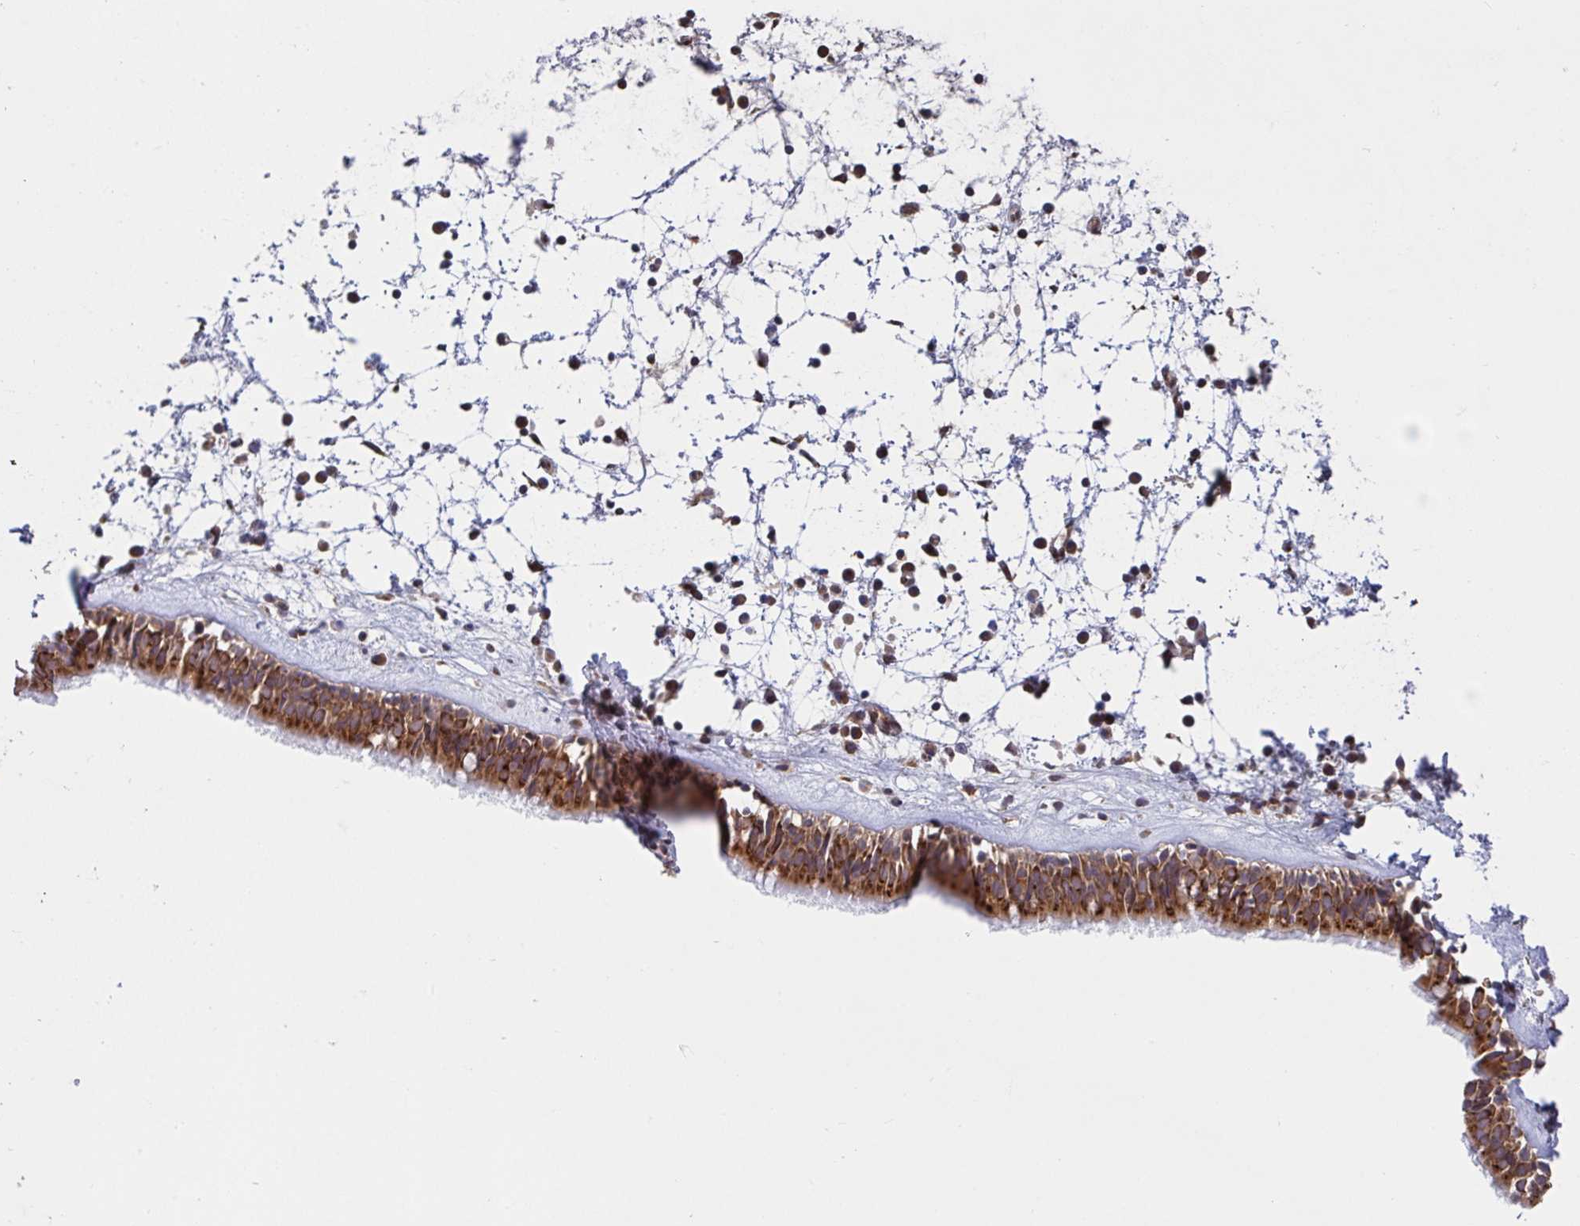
{"staining": {"intensity": "moderate", "quantity": ">75%", "location": "cytoplasmic/membranous"}, "tissue": "nasopharynx", "cell_type": "Respiratory epithelial cells", "image_type": "normal", "snomed": [{"axis": "morphology", "description": "Normal tissue, NOS"}, {"axis": "topography", "description": "Nasopharynx"}], "caption": "Normal nasopharynx shows moderate cytoplasmic/membranous expression in approximately >75% of respiratory epithelial cells.", "gene": "ATP5MJ", "patient": {"sex": "male", "age": 24}}